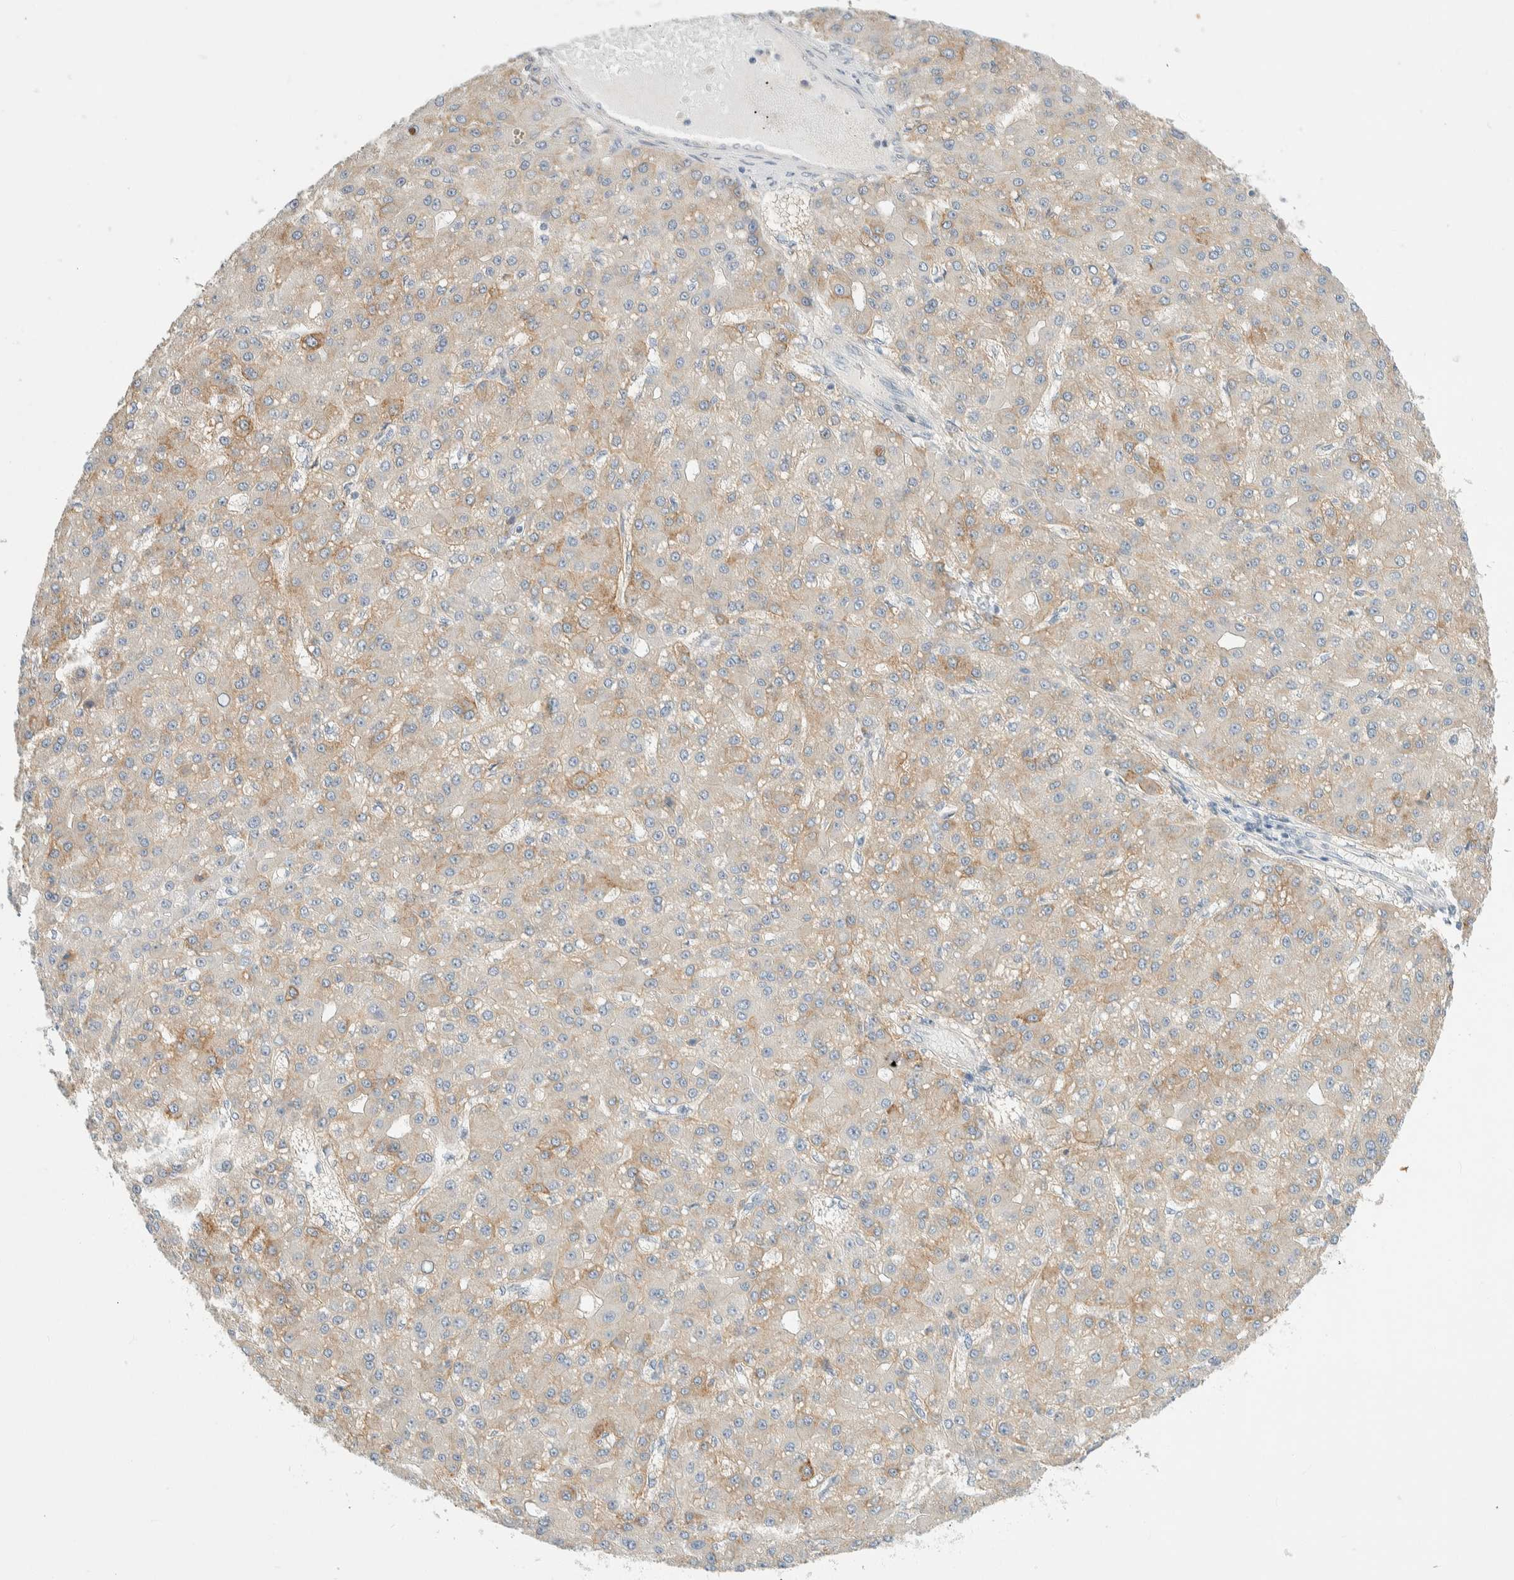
{"staining": {"intensity": "weak", "quantity": ">75%", "location": "cytoplasmic/membranous"}, "tissue": "liver cancer", "cell_type": "Tumor cells", "image_type": "cancer", "snomed": [{"axis": "morphology", "description": "Carcinoma, Hepatocellular, NOS"}, {"axis": "topography", "description": "Liver"}], "caption": "Immunohistochemical staining of liver cancer (hepatocellular carcinoma) displays low levels of weak cytoplasmic/membranous protein positivity in approximately >75% of tumor cells. (DAB (3,3'-diaminobenzidine) IHC, brown staining for protein, blue staining for nuclei).", "gene": "TMEM184B", "patient": {"sex": "male", "age": 67}}